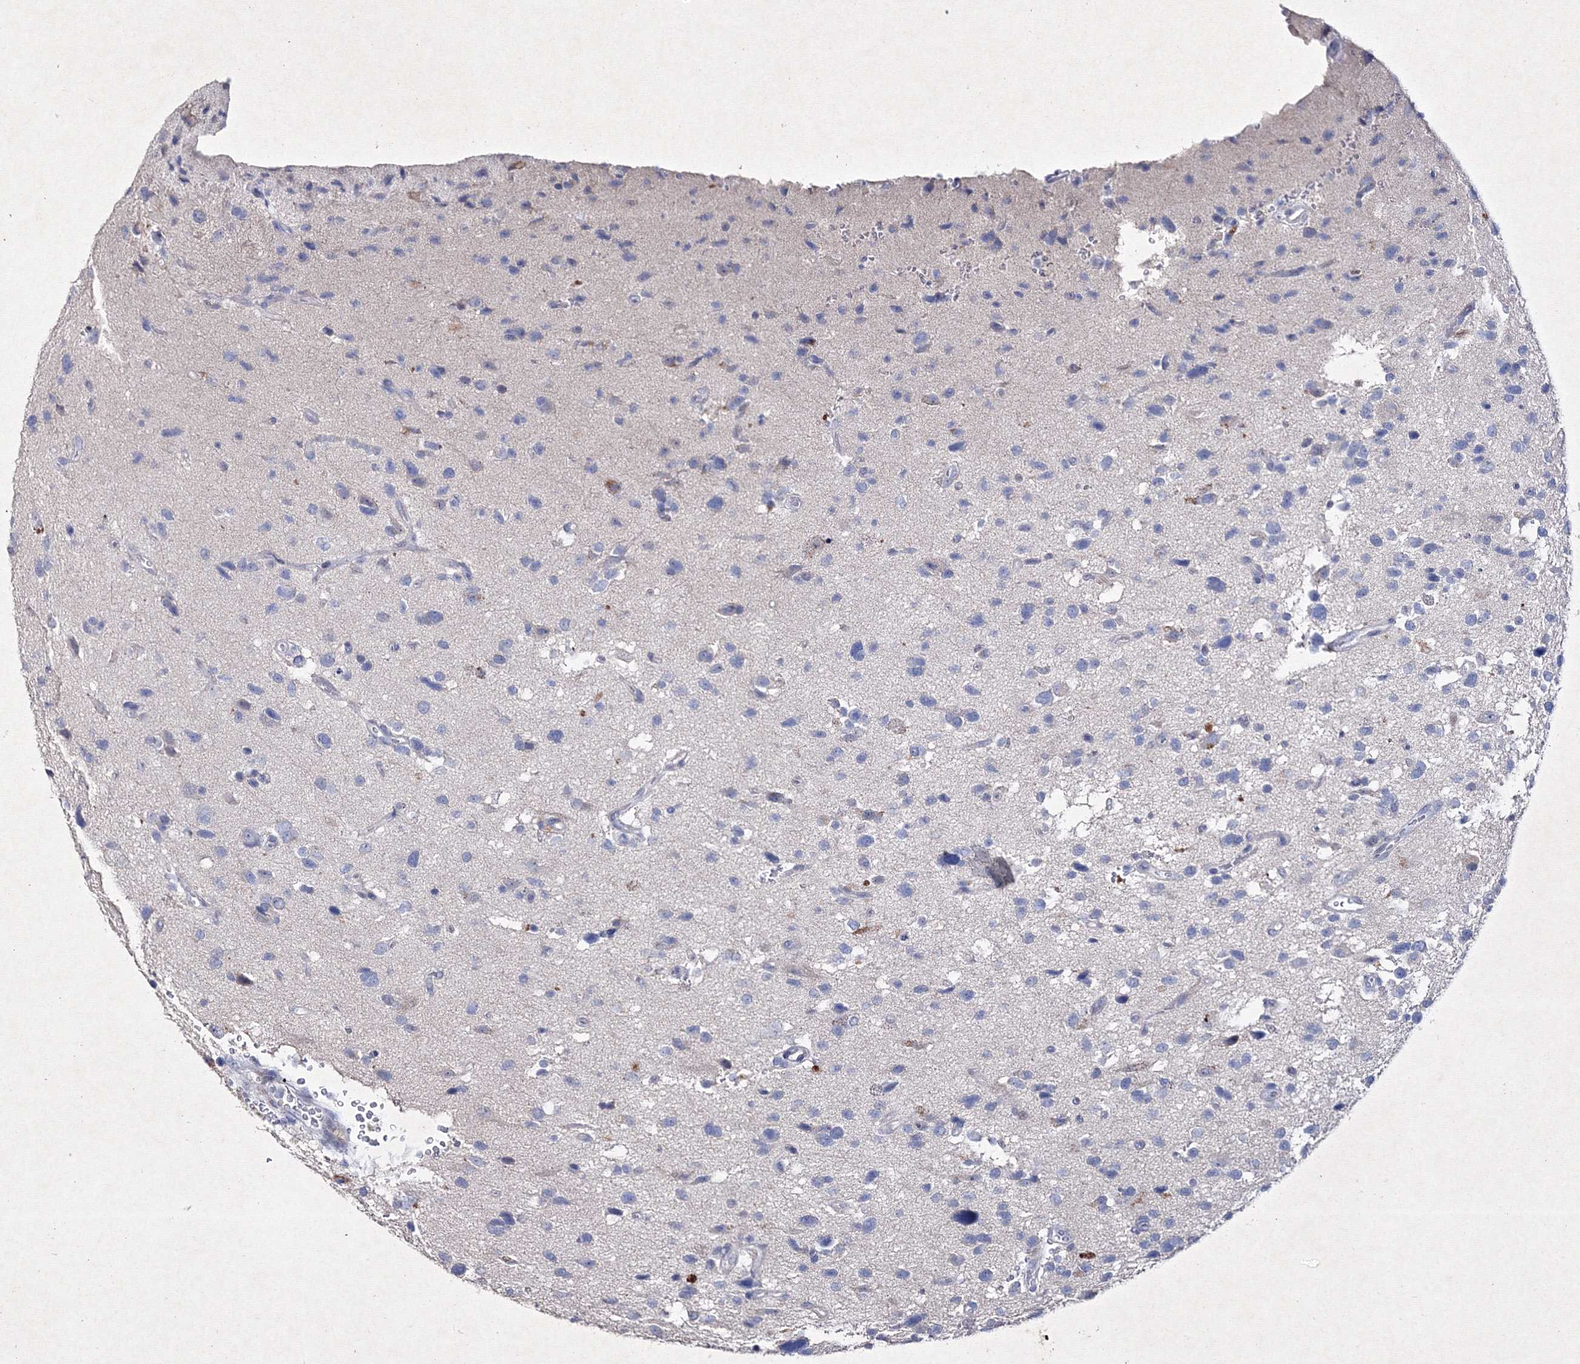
{"staining": {"intensity": "negative", "quantity": "none", "location": "none"}, "tissue": "glioma", "cell_type": "Tumor cells", "image_type": "cancer", "snomed": [{"axis": "morphology", "description": "Glioma, malignant, High grade"}, {"axis": "topography", "description": "Brain"}], "caption": "High power microscopy photomicrograph of an immunohistochemistry photomicrograph of malignant glioma (high-grade), revealing no significant staining in tumor cells.", "gene": "SMIM29", "patient": {"sex": "male", "age": 33}}